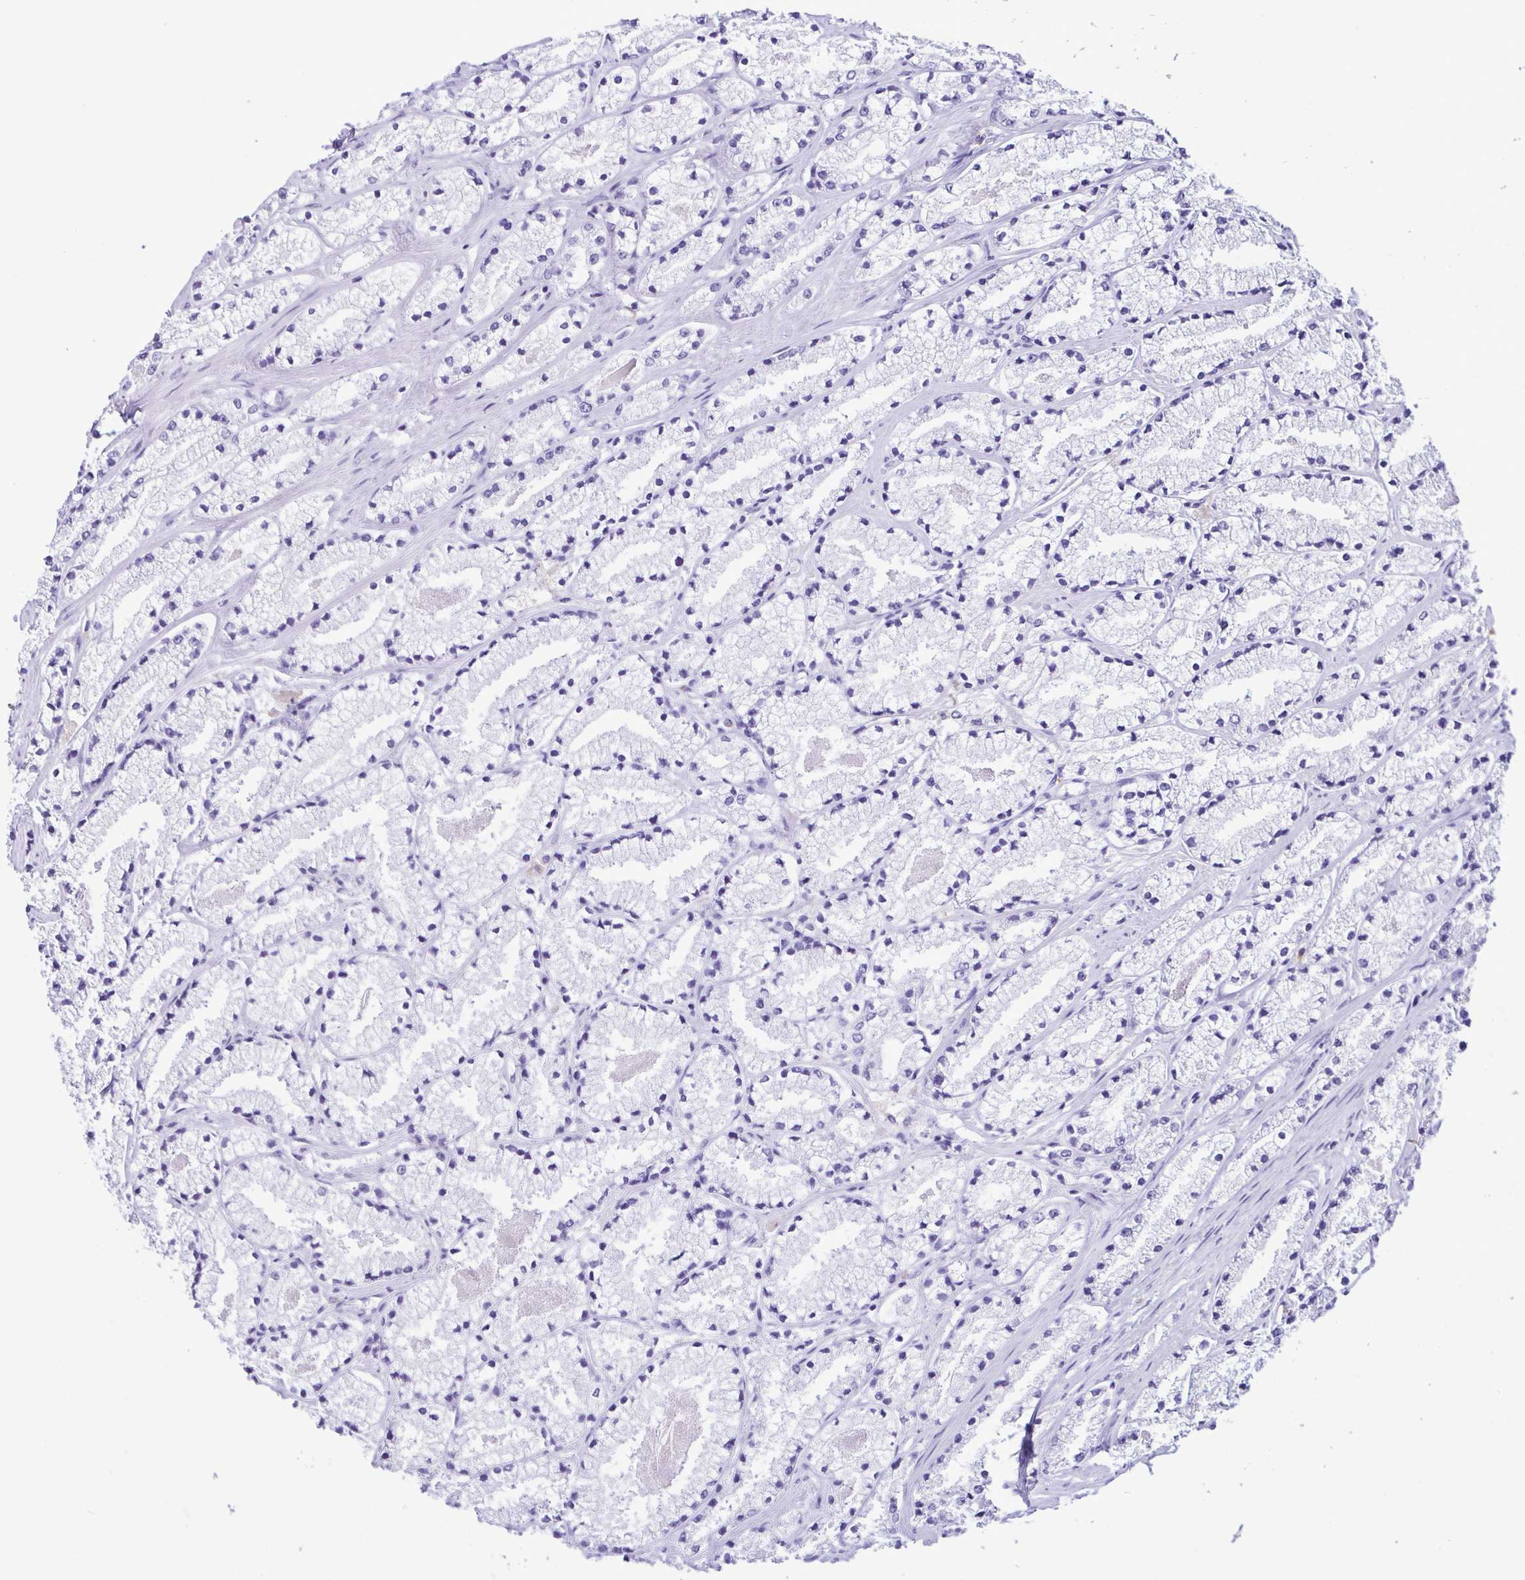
{"staining": {"intensity": "negative", "quantity": "none", "location": "none"}, "tissue": "prostate cancer", "cell_type": "Tumor cells", "image_type": "cancer", "snomed": [{"axis": "morphology", "description": "Adenocarcinoma, High grade"}, {"axis": "topography", "description": "Prostate"}], "caption": "Immunohistochemistry (IHC) of prostate cancer (adenocarcinoma (high-grade)) shows no staining in tumor cells. Nuclei are stained in blue.", "gene": "SPATA16", "patient": {"sex": "male", "age": 63}}